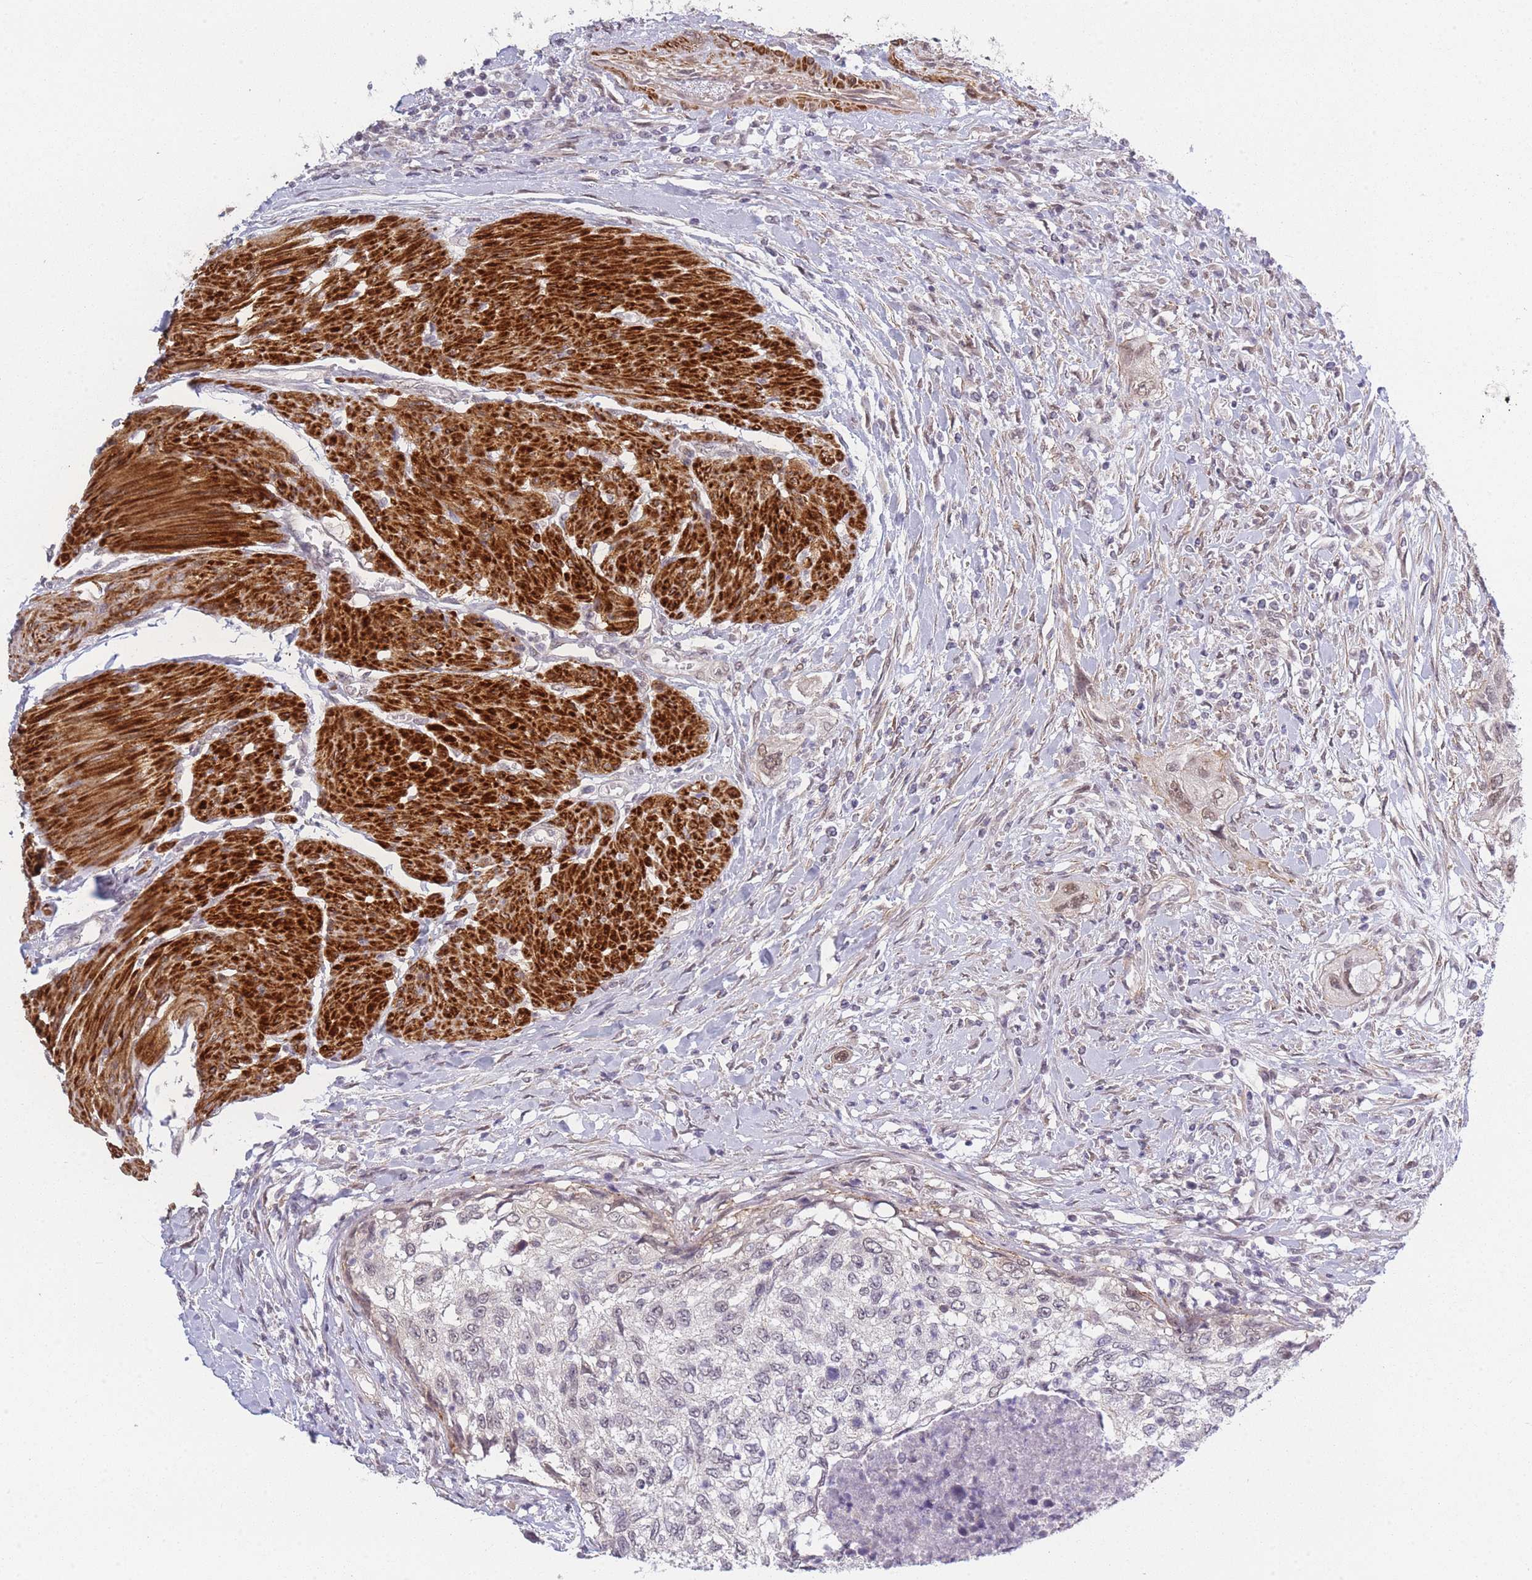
{"staining": {"intensity": "weak", "quantity": "<25%", "location": "nuclear"}, "tissue": "urothelial cancer", "cell_type": "Tumor cells", "image_type": "cancer", "snomed": [{"axis": "morphology", "description": "Urothelial carcinoma, High grade"}, {"axis": "topography", "description": "Urinary bladder"}], "caption": "An immunohistochemistry (IHC) photomicrograph of urothelial carcinoma (high-grade) is shown. There is no staining in tumor cells of urothelial carcinoma (high-grade).", "gene": "SIN3B", "patient": {"sex": "female", "age": 60}}